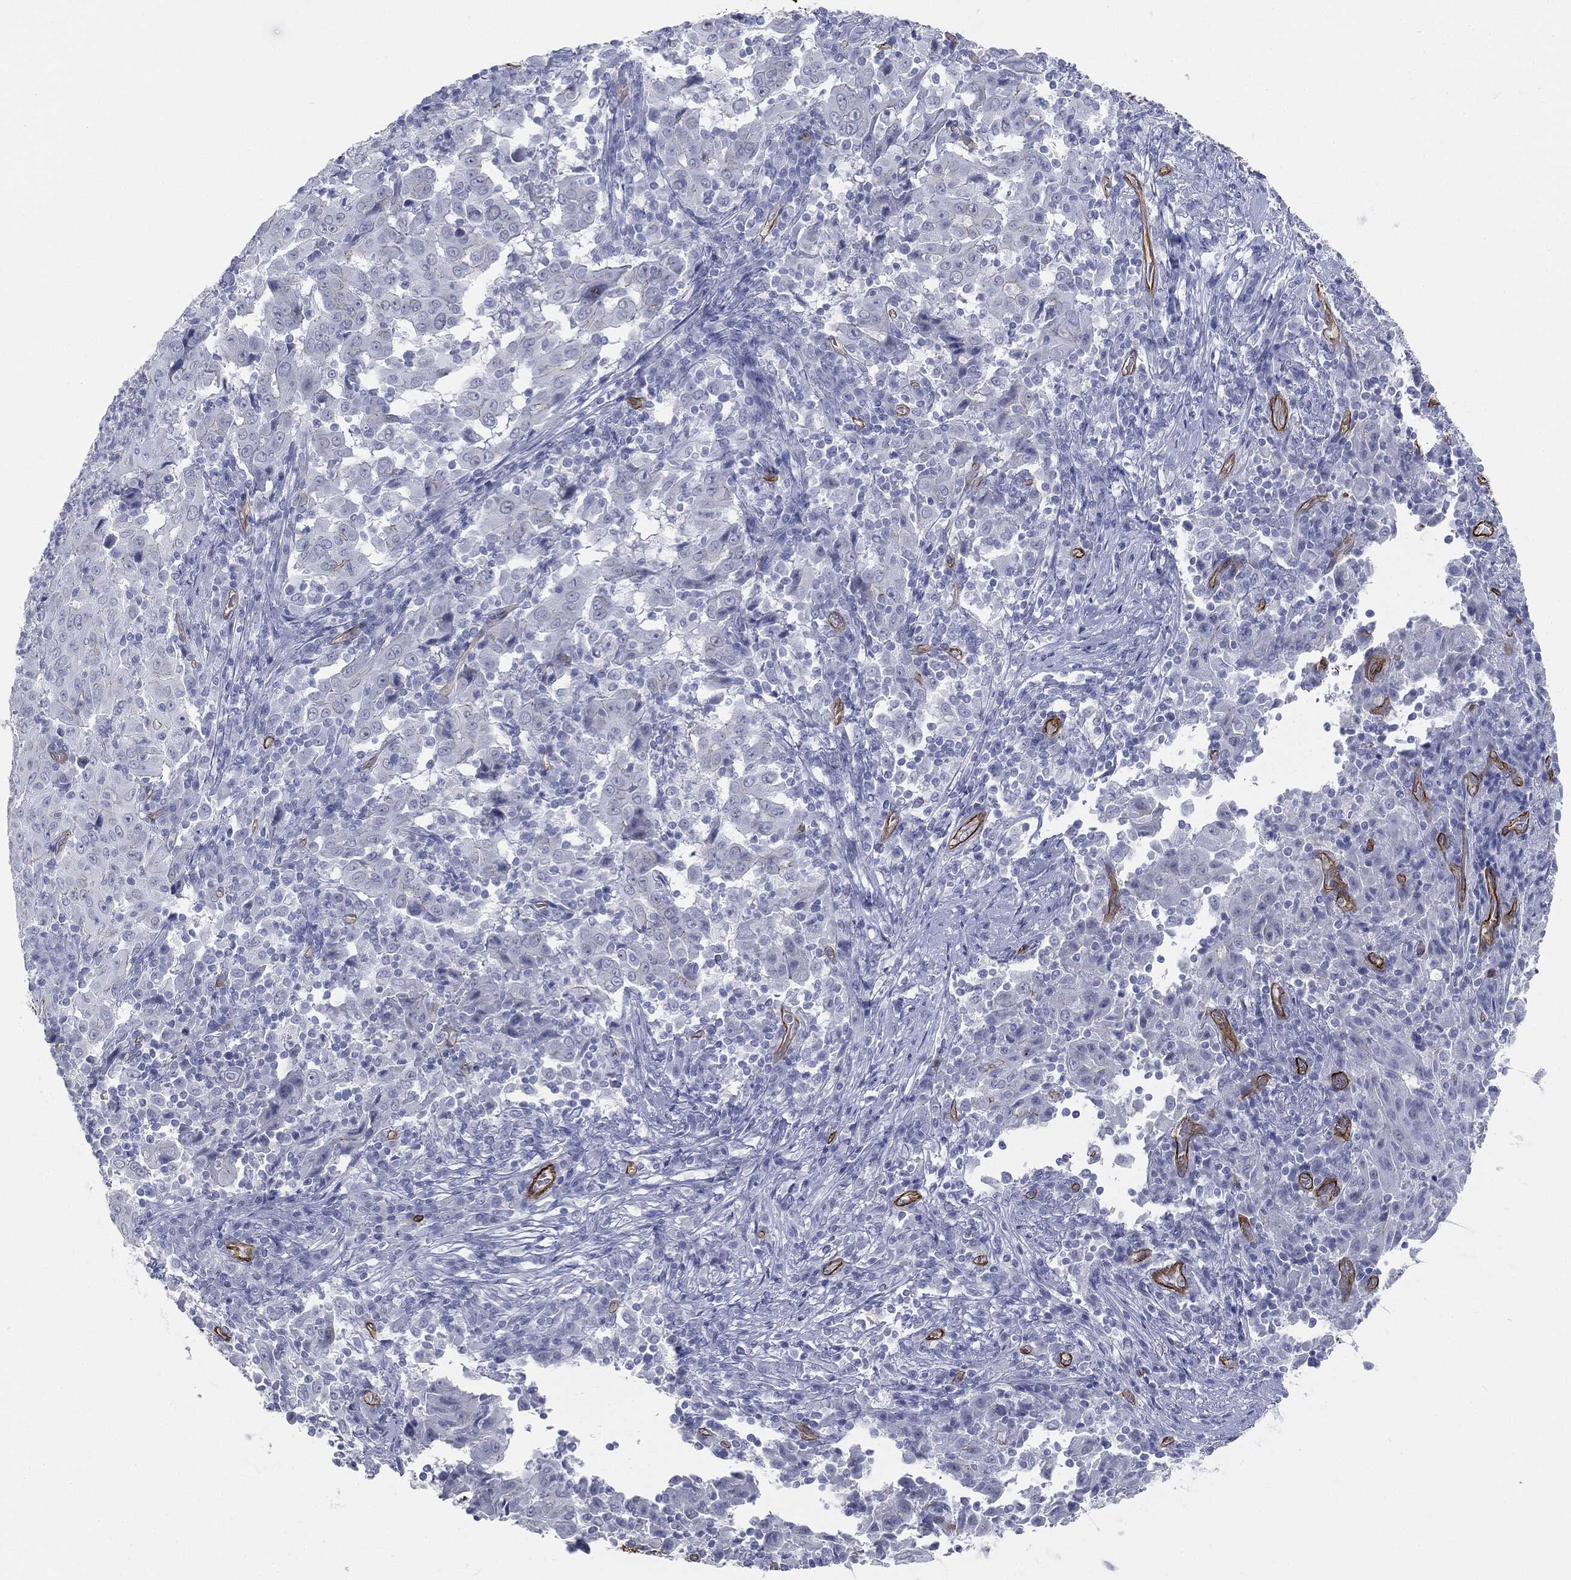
{"staining": {"intensity": "negative", "quantity": "none", "location": "none"}, "tissue": "pancreatic cancer", "cell_type": "Tumor cells", "image_type": "cancer", "snomed": [{"axis": "morphology", "description": "Adenocarcinoma, NOS"}, {"axis": "topography", "description": "Pancreas"}], "caption": "Immunohistochemistry of pancreatic cancer (adenocarcinoma) shows no expression in tumor cells. (Stains: DAB (3,3'-diaminobenzidine) immunohistochemistry with hematoxylin counter stain, Microscopy: brightfield microscopy at high magnification).", "gene": "MUC5AC", "patient": {"sex": "male", "age": 63}}